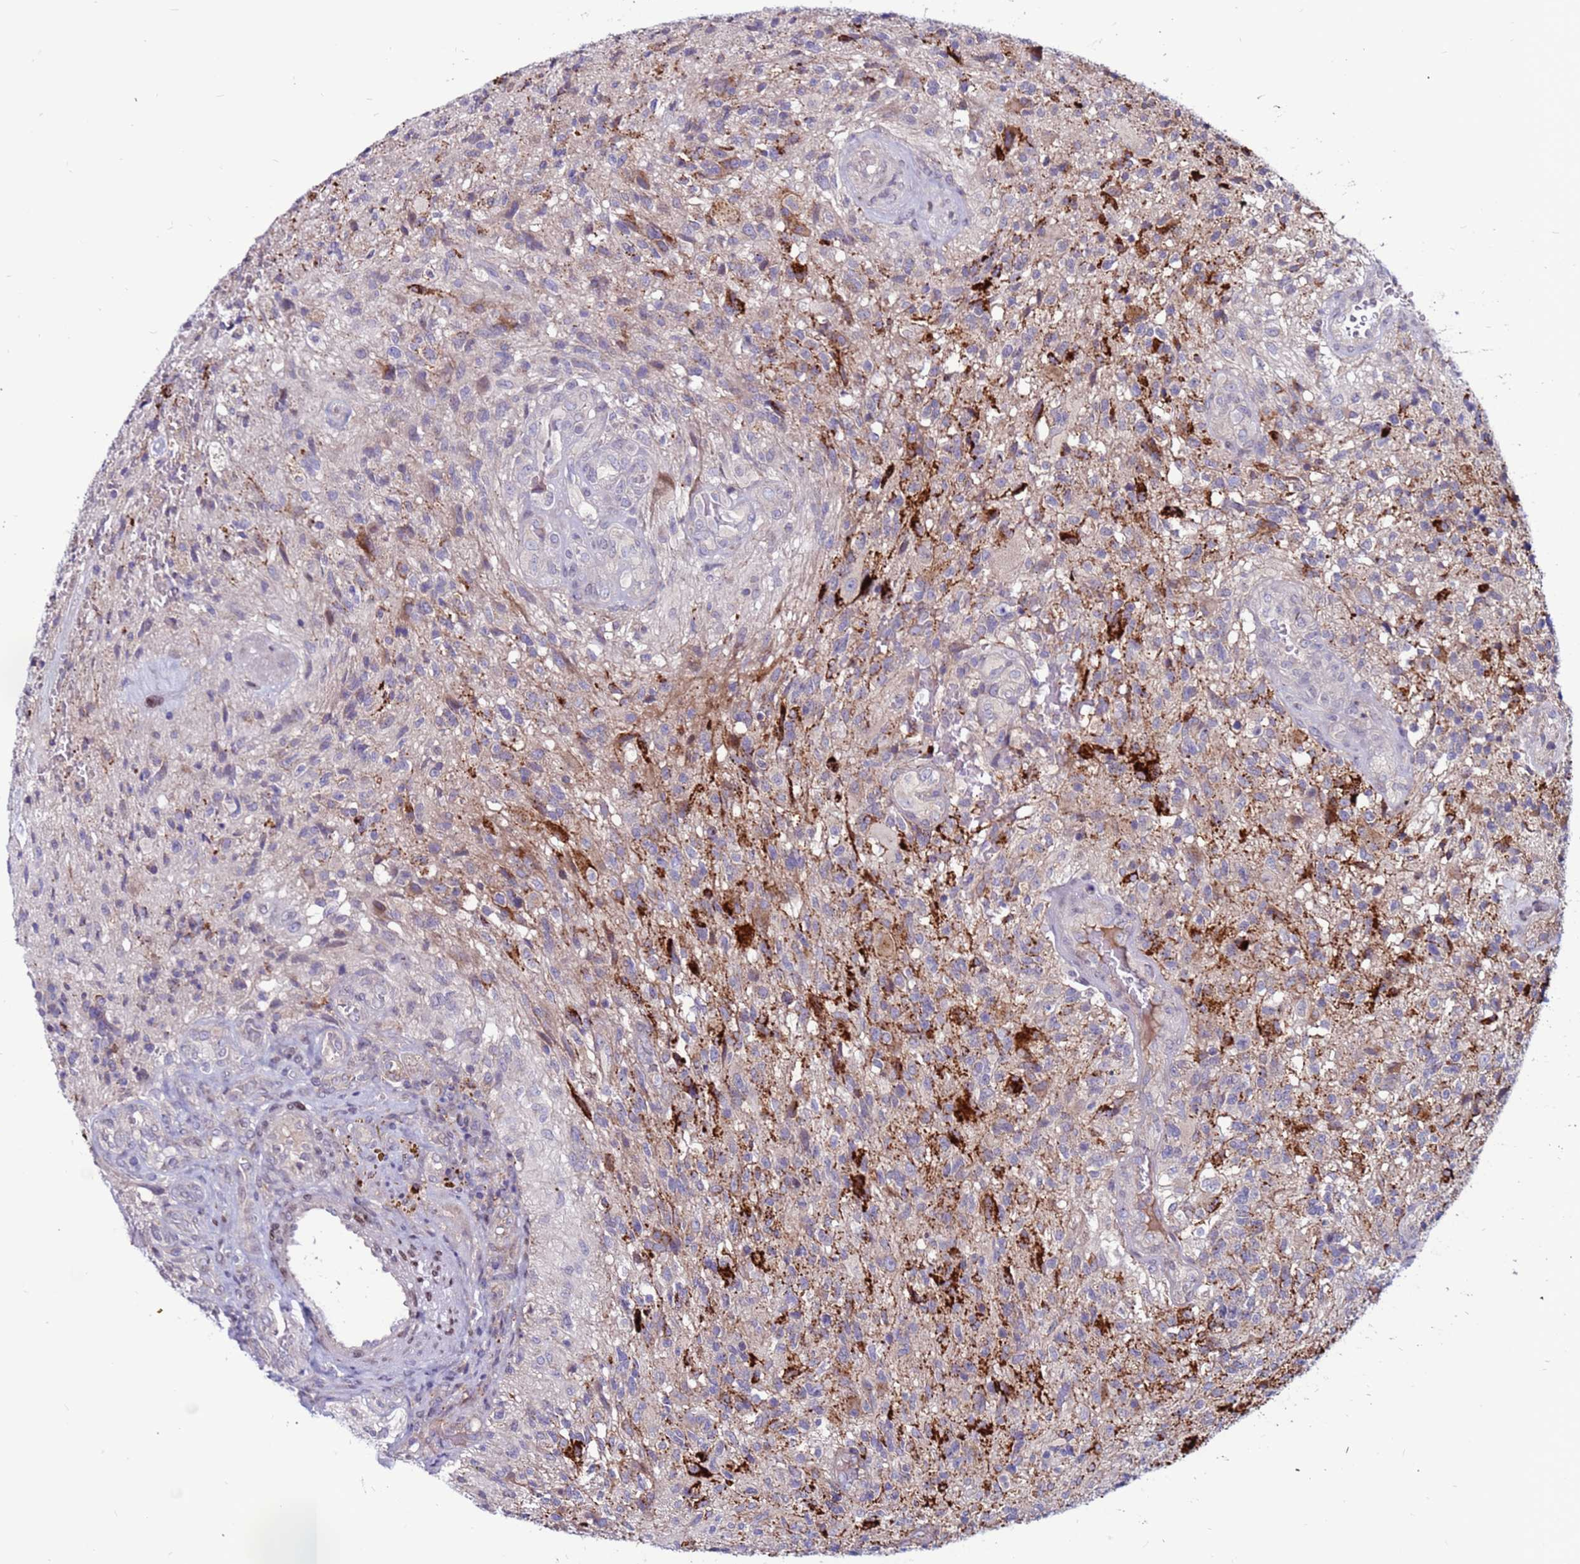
{"staining": {"intensity": "negative", "quantity": "none", "location": "none"}, "tissue": "glioma", "cell_type": "Tumor cells", "image_type": "cancer", "snomed": [{"axis": "morphology", "description": "Glioma, malignant, High grade"}, {"axis": "topography", "description": "Brain"}], "caption": "DAB immunohistochemical staining of human glioma exhibits no significant expression in tumor cells. (Brightfield microscopy of DAB (3,3'-diaminobenzidine) immunohistochemistry at high magnification).", "gene": "CCDC71", "patient": {"sex": "male", "age": 56}}